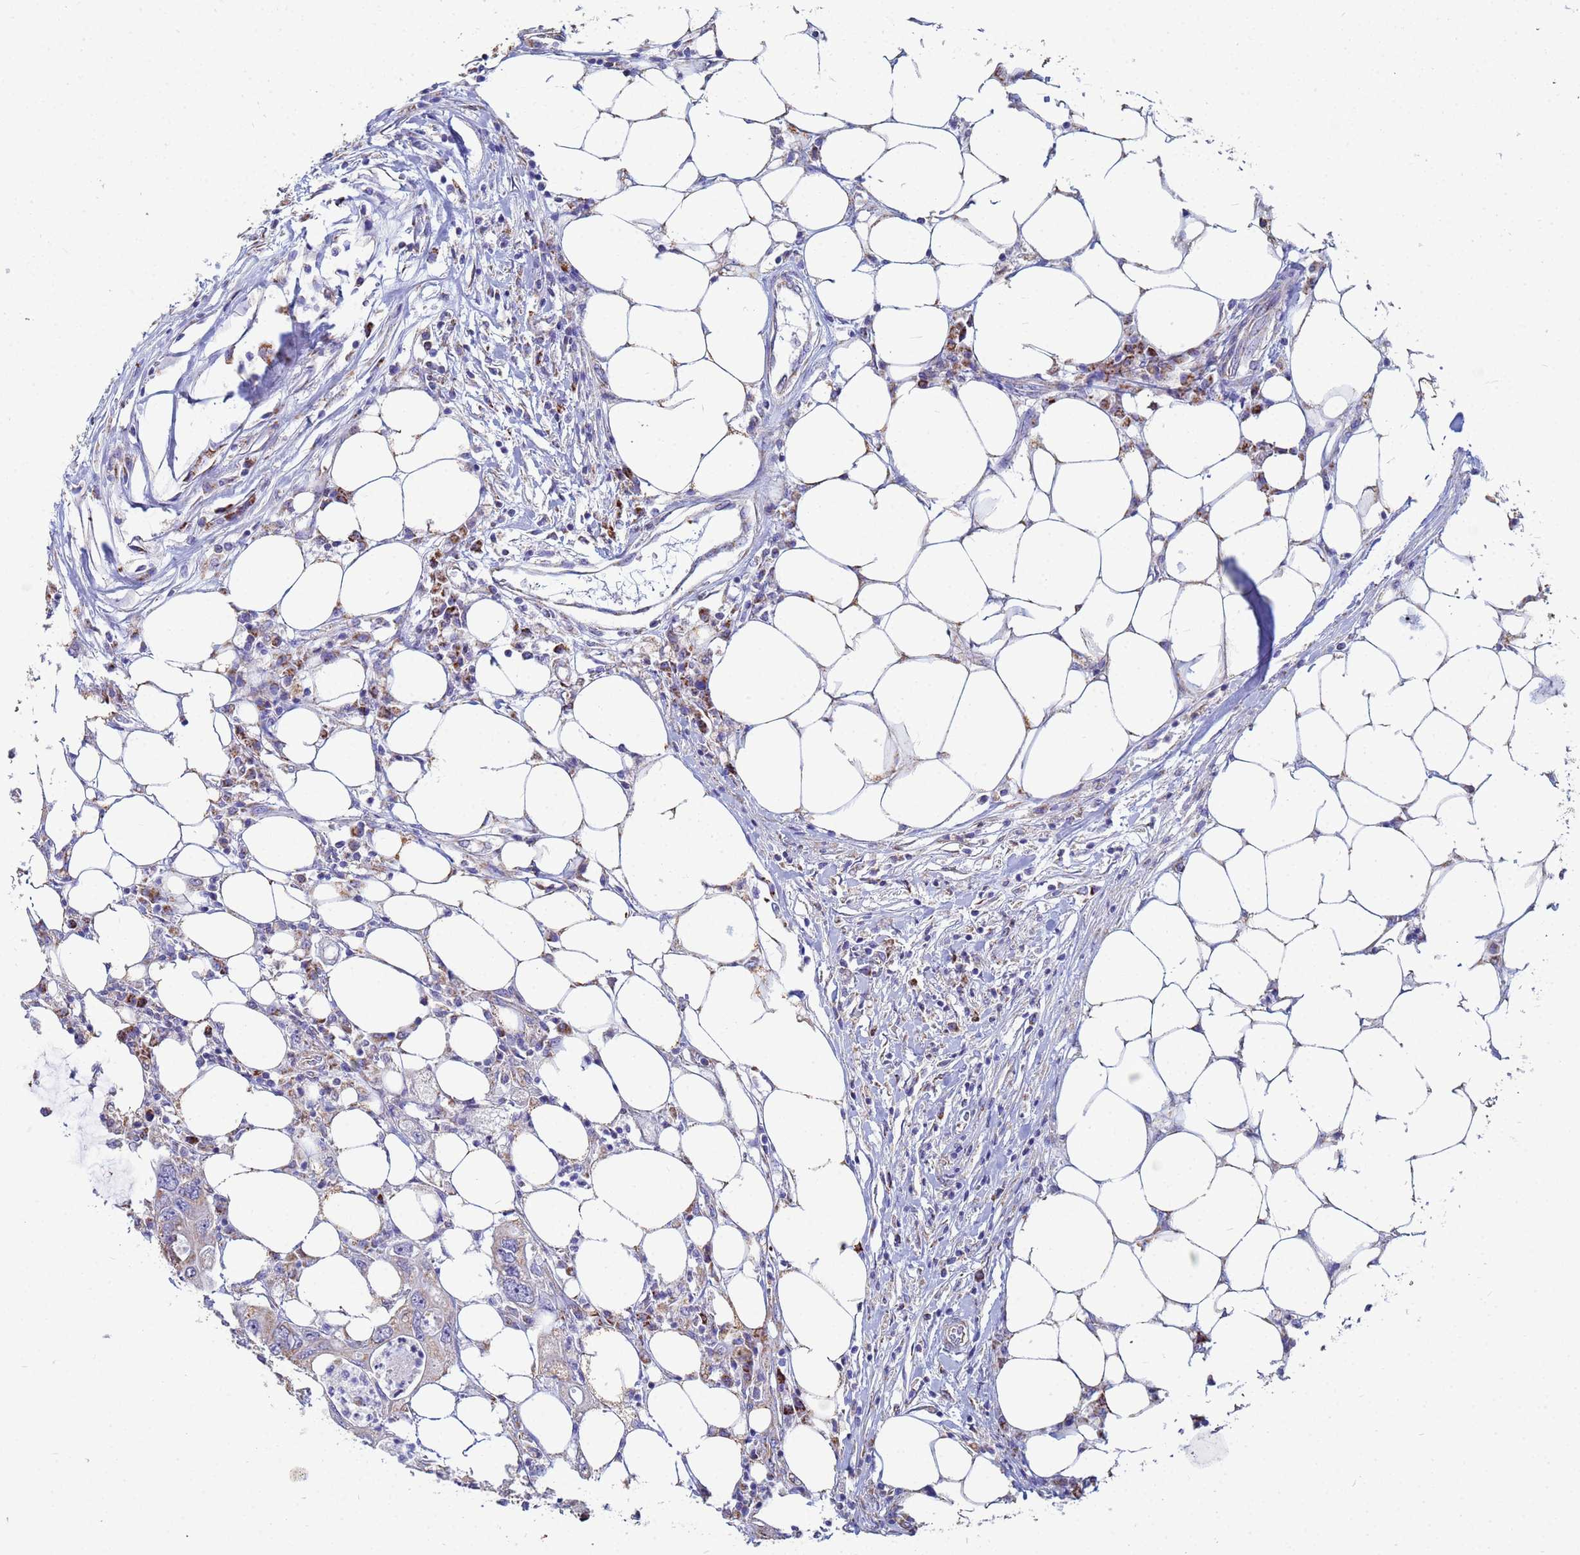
{"staining": {"intensity": "moderate", "quantity": "25%-75%", "location": "cytoplasmic/membranous"}, "tissue": "colorectal cancer", "cell_type": "Tumor cells", "image_type": "cancer", "snomed": [{"axis": "morphology", "description": "Adenocarcinoma, NOS"}, {"axis": "topography", "description": "Colon"}], "caption": "Immunohistochemistry image of neoplastic tissue: colorectal cancer stained using immunohistochemistry (IHC) displays medium levels of moderate protein expression localized specifically in the cytoplasmic/membranous of tumor cells, appearing as a cytoplasmic/membranous brown color.", "gene": "UQCRH", "patient": {"sex": "male", "age": 71}}